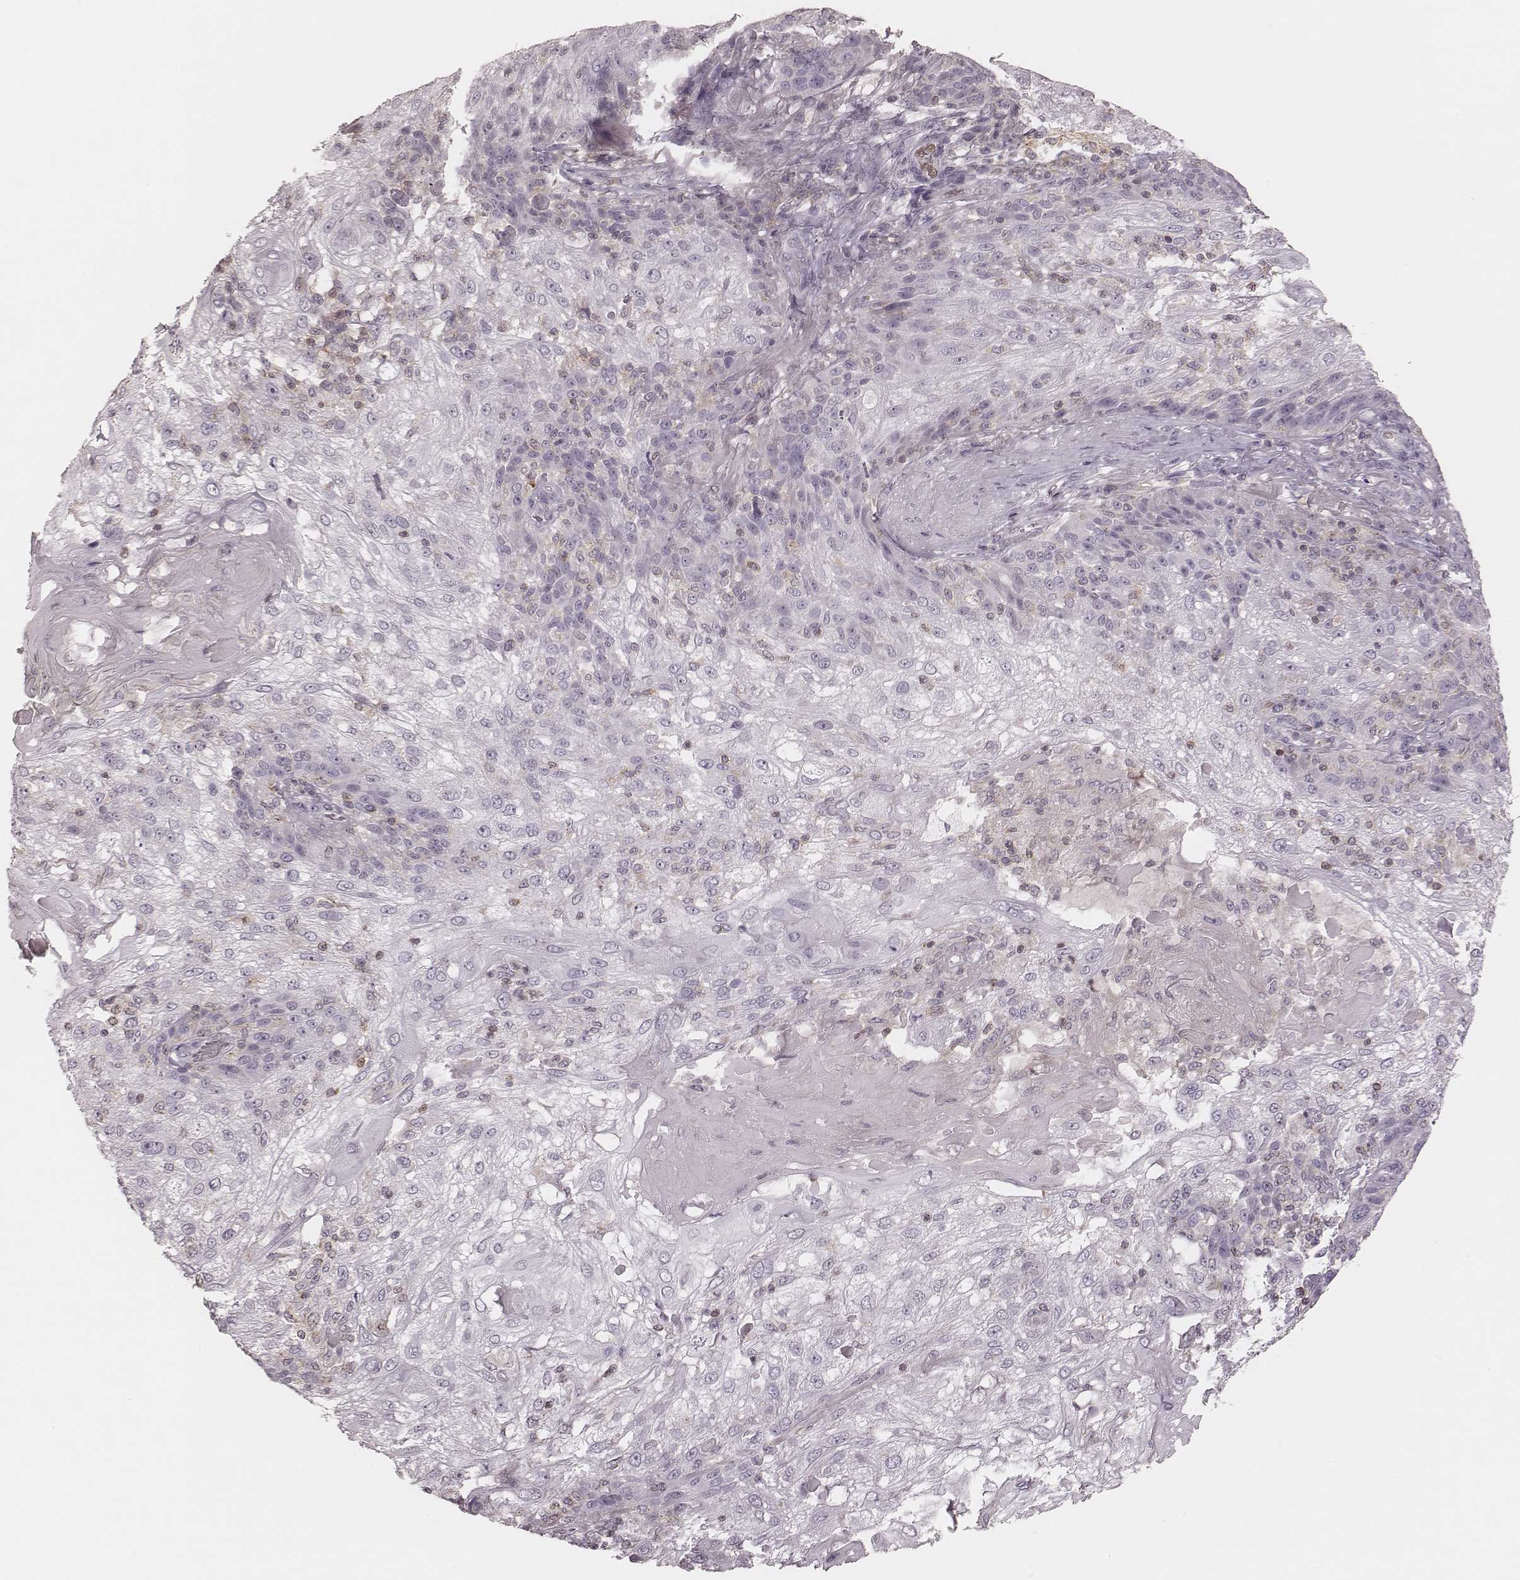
{"staining": {"intensity": "negative", "quantity": "none", "location": "none"}, "tissue": "skin cancer", "cell_type": "Tumor cells", "image_type": "cancer", "snomed": [{"axis": "morphology", "description": "Normal tissue, NOS"}, {"axis": "morphology", "description": "Squamous cell carcinoma, NOS"}, {"axis": "topography", "description": "Skin"}], "caption": "This is an IHC photomicrograph of skin cancer (squamous cell carcinoma). There is no expression in tumor cells.", "gene": "MSX1", "patient": {"sex": "female", "age": 83}}